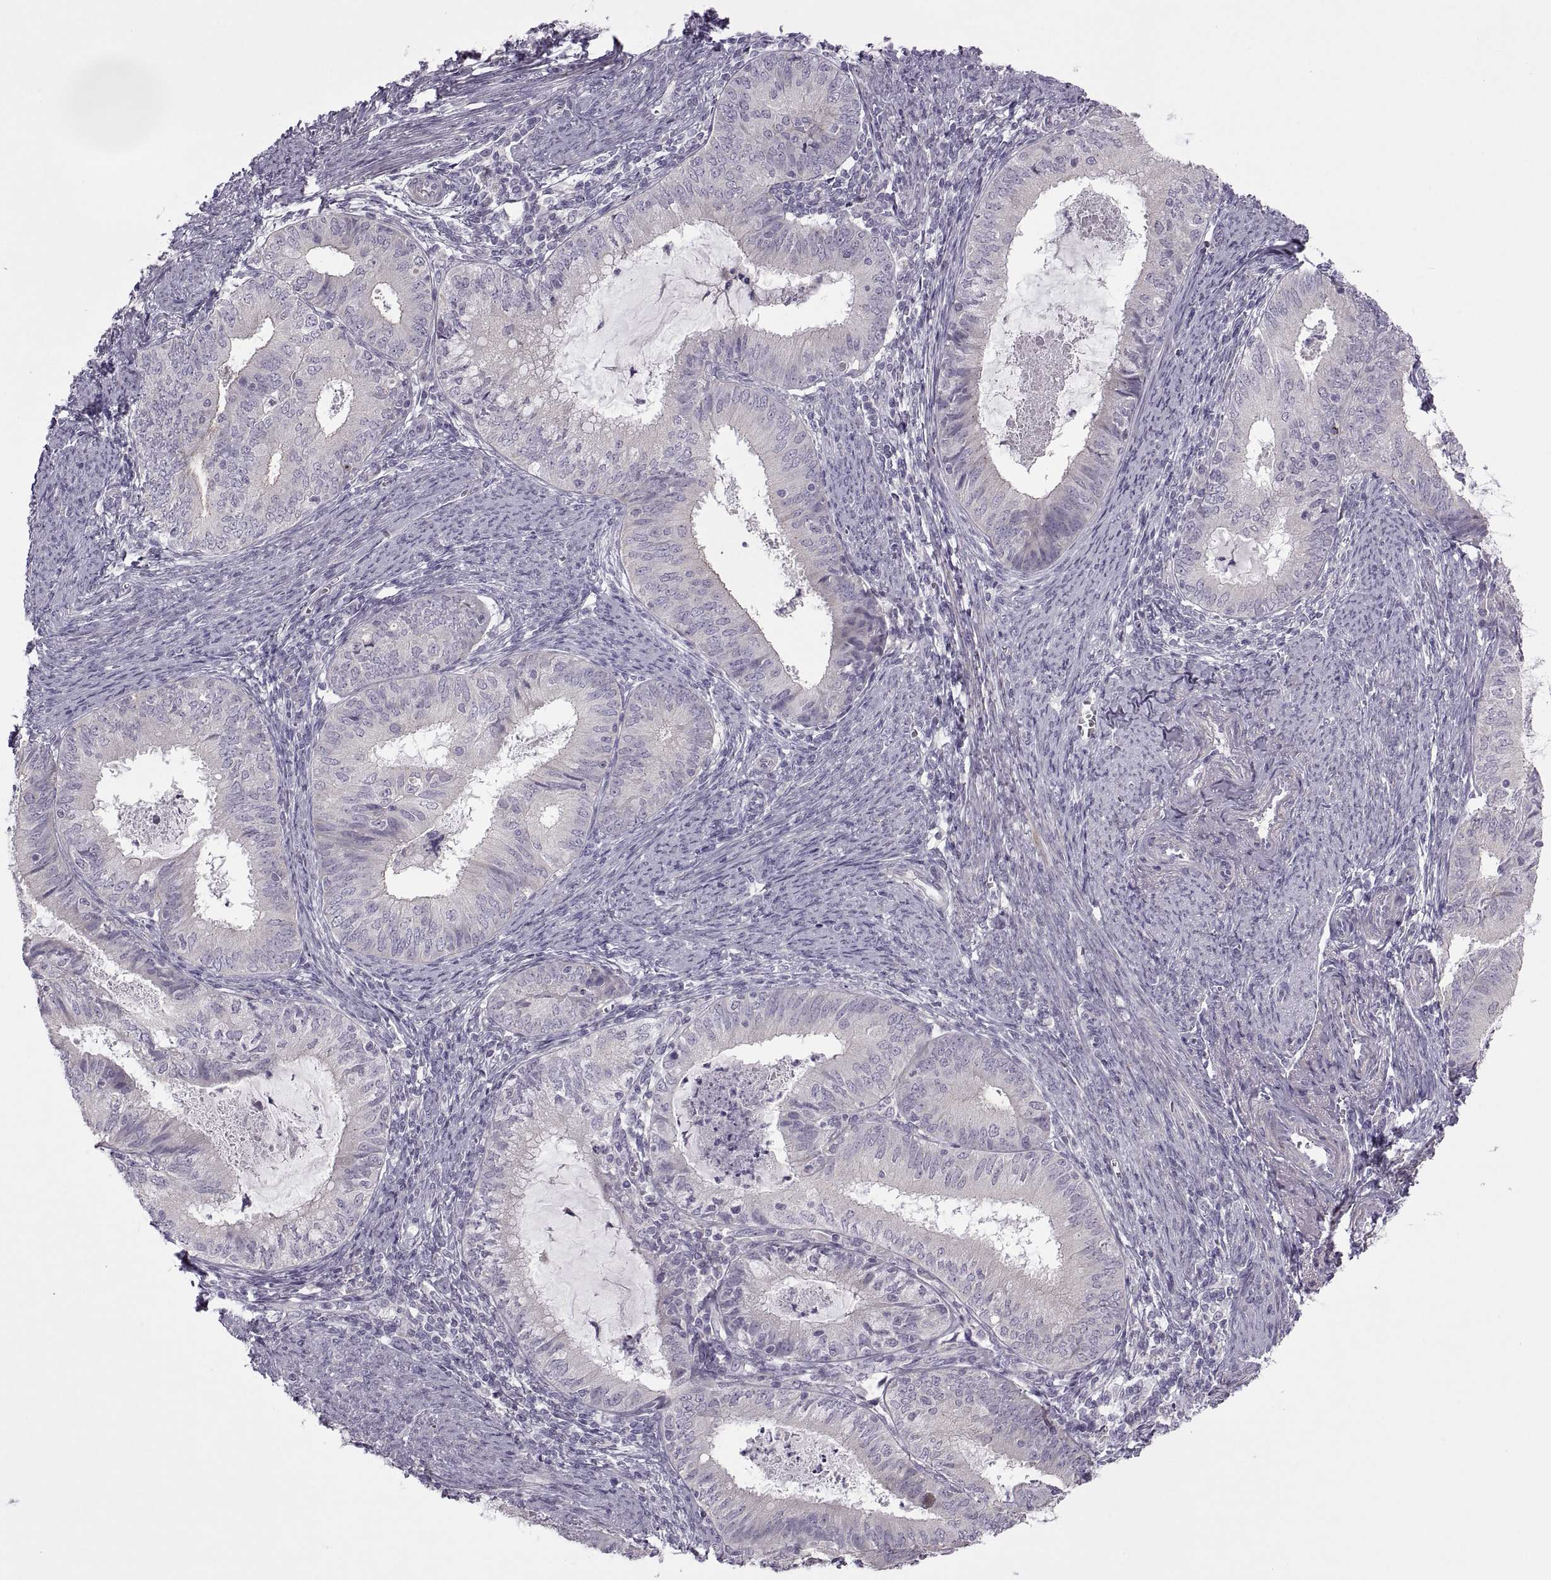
{"staining": {"intensity": "negative", "quantity": "none", "location": "none"}, "tissue": "endometrial cancer", "cell_type": "Tumor cells", "image_type": "cancer", "snomed": [{"axis": "morphology", "description": "Adenocarcinoma, NOS"}, {"axis": "topography", "description": "Endometrium"}], "caption": "High power microscopy histopathology image of an immunohistochemistry (IHC) histopathology image of endometrial cancer (adenocarcinoma), revealing no significant staining in tumor cells. (Brightfield microscopy of DAB immunohistochemistry at high magnification).", "gene": "RIPK4", "patient": {"sex": "female", "age": 57}}